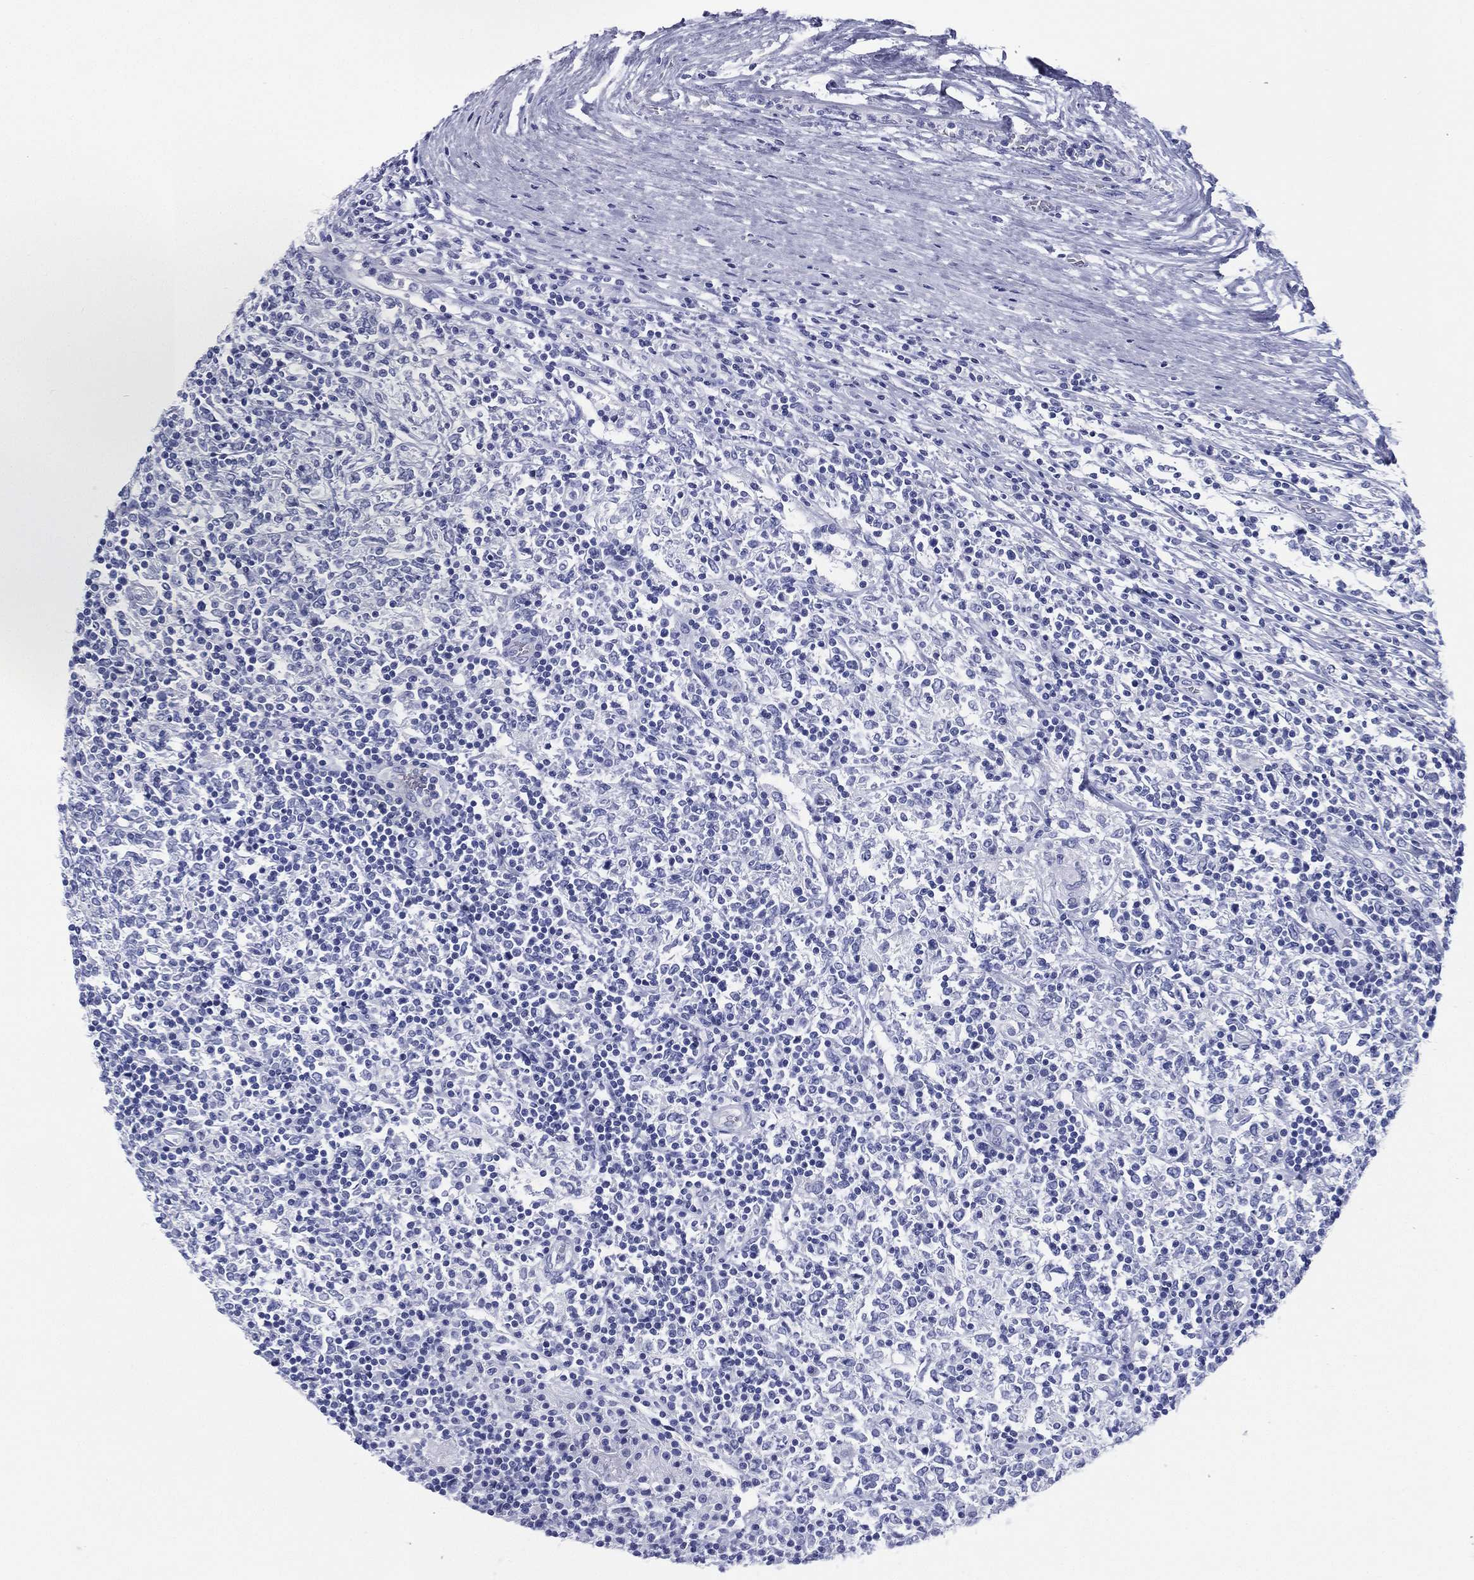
{"staining": {"intensity": "negative", "quantity": "none", "location": "none"}, "tissue": "lymphoma", "cell_type": "Tumor cells", "image_type": "cancer", "snomed": [{"axis": "morphology", "description": "Malignant lymphoma, non-Hodgkin's type, High grade"}, {"axis": "topography", "description": "Lymph node"}], "caption": "Photomicrograph shows no protein expression in tumor cells of lymphoma tissue. (DAB immunohistochemistry (IHC) visualized using brightfield microscopy, high magnification).", "gene": "RSPH4A", "patient": {"sex": "female", "age": 84}}